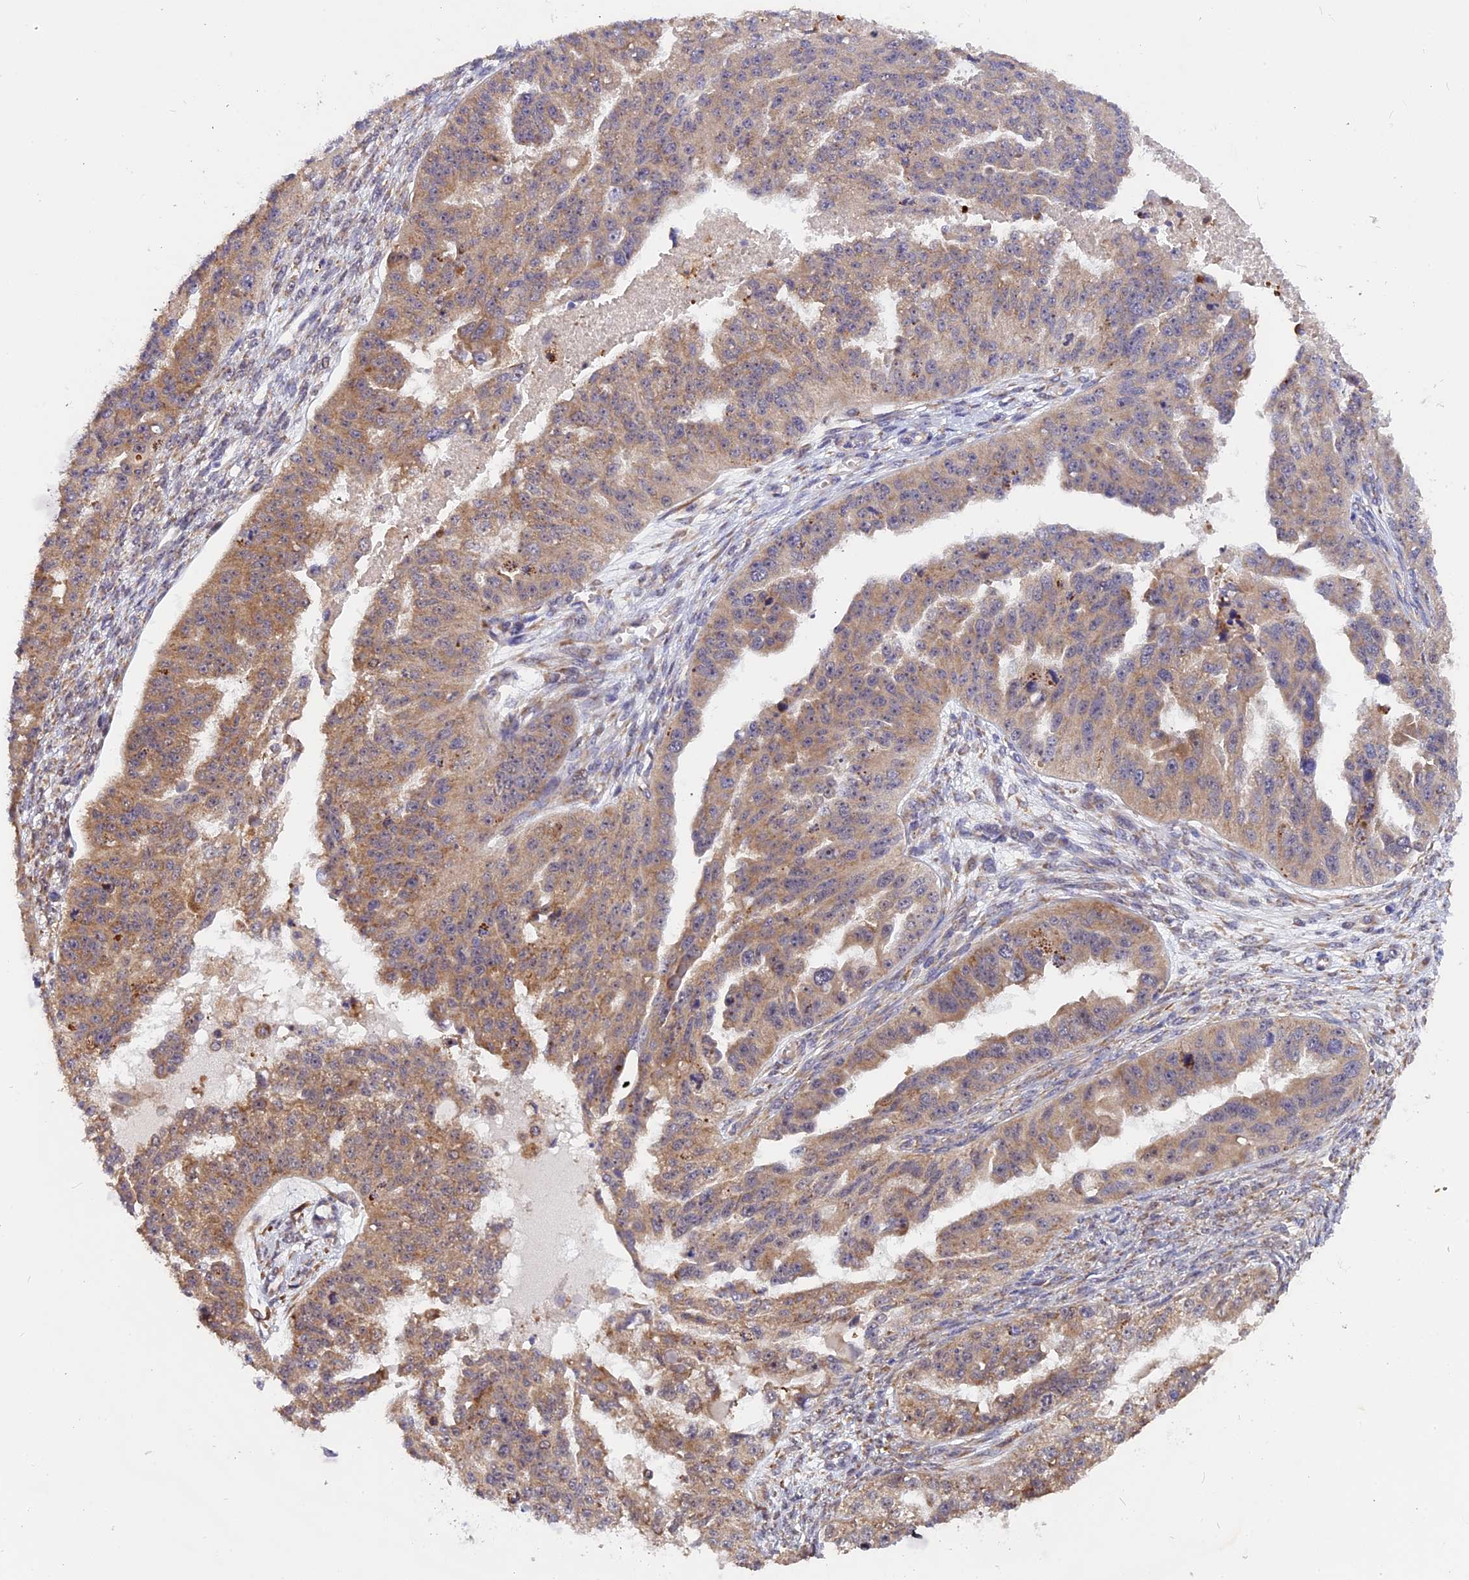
{"staining": {"intensity": "moderate", "quantity": ">75%", "location": "cytoplasmic/membranous"}, "tissue": "ovarian cancer", "cell_type": "Tumor cells", "image_type": "cancer", "snomed": [{"axis": "morphology", "description": "Cystadenocarcinoma, serous, NOS"}, {"axis": "topography", "description": "Ovary"}], "caption": "Protein staining of ovarian cancer tissue shows moderate cytoplasmic/membranous positivity in approximately >75% of tumor cells.", "gene": "GNPTAB", "patient": {"sex": "female", "age": 58}}